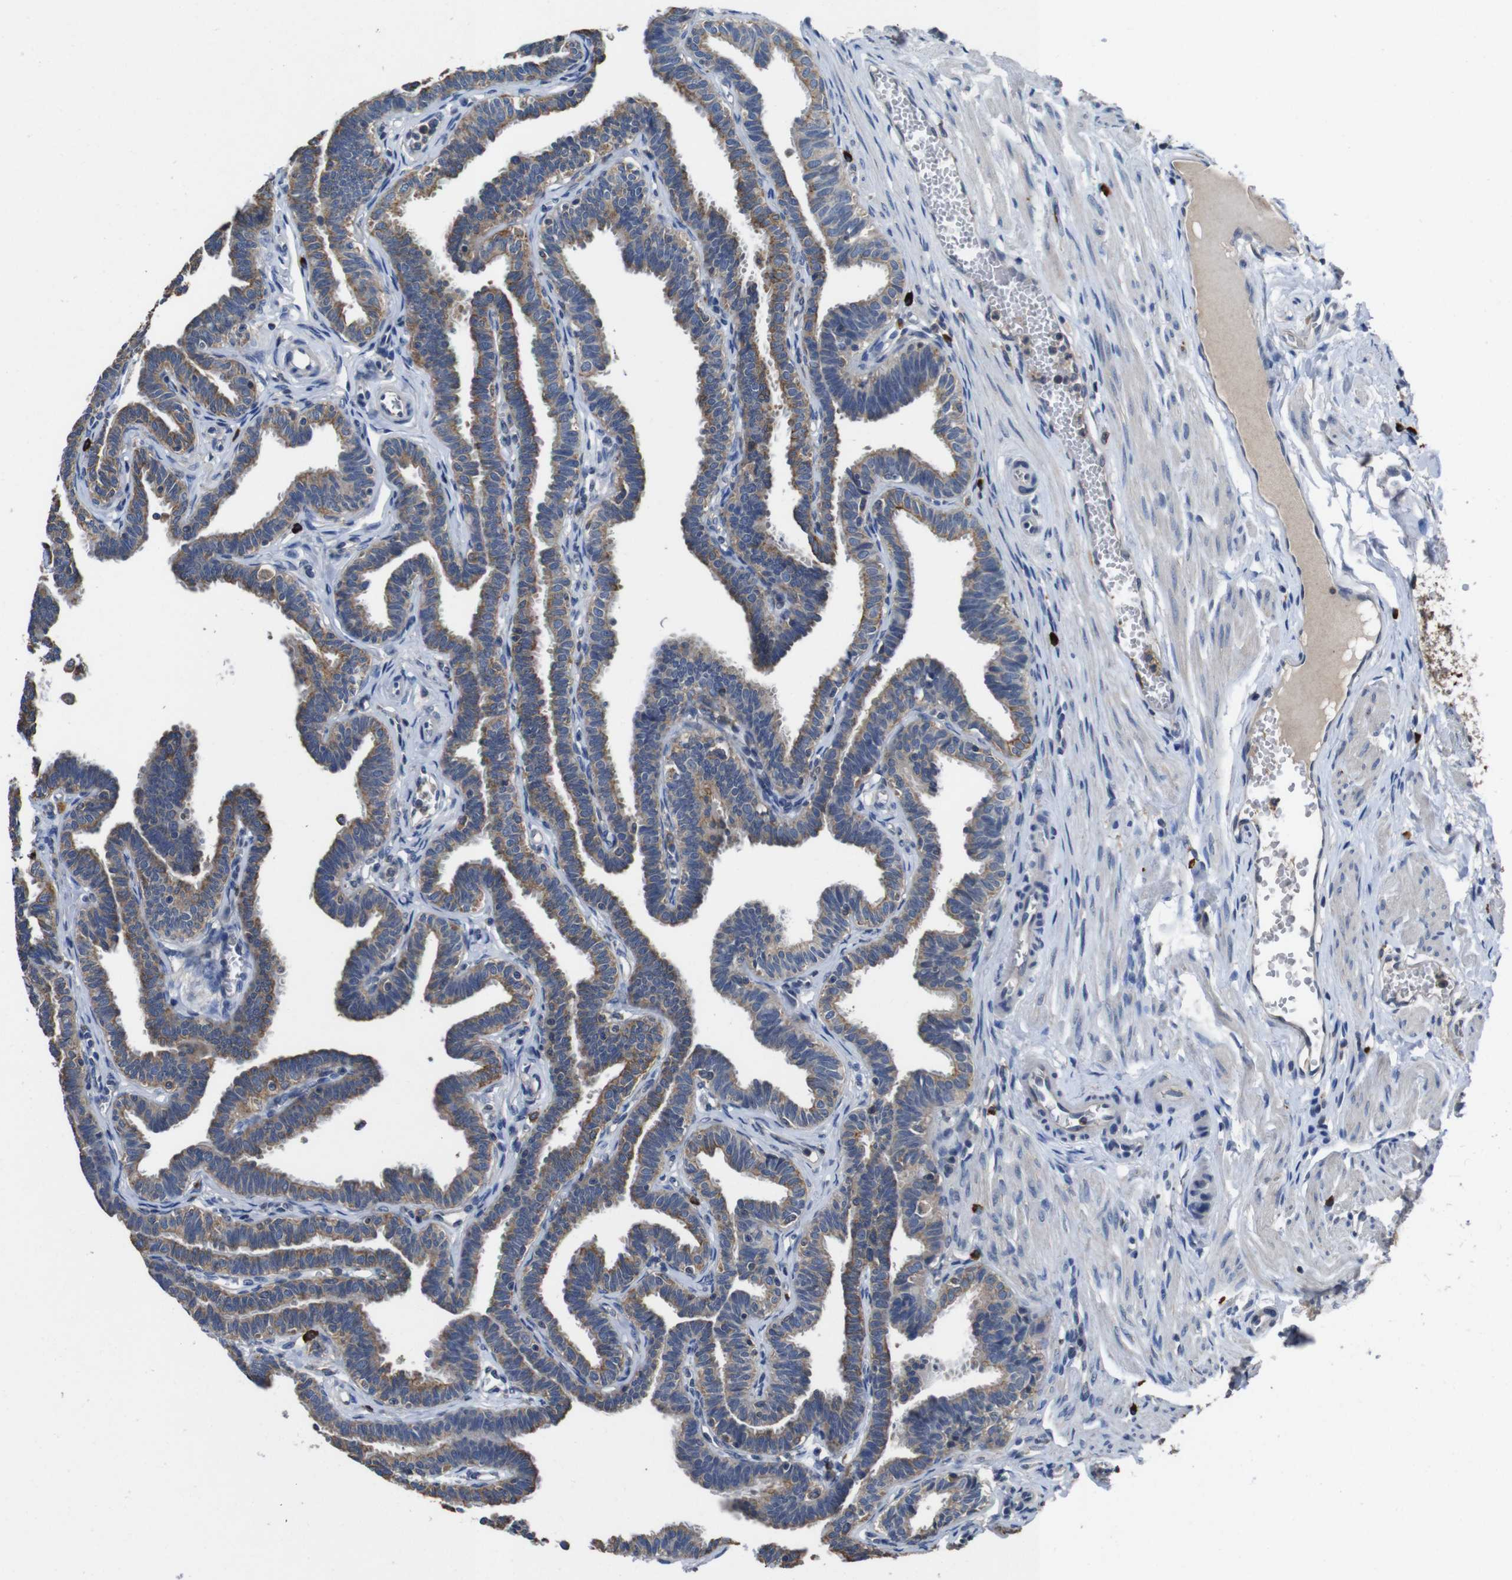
{"staining": {"intensity": "moderate", "quantity": ">75%", "location": "cytoplasmic/membranous"}, "tissue": "fallopian tube", "cell_type": "Glandular cells", "image_type": "normal", "snomed": [{"axis": "morphology", "description": "Normal tissue, NOS"}, {"axis": "topography", "description": "Fallopian tube"}, {"axis": "topography", "description": "Ovary"}], "caption": "Immunohistochemistry (IHC) photomicrograph of normal fallopian tube: human fallopian tube stained using IHC shows medium levels of moderate protein expression localized specifically in the cytoplasmic/membranous of glandular cells, appearing as a cytoplasmic/membranous brown color.", "gene": "GLIPR1", "patient": {"sex": "female", "age": 23}}